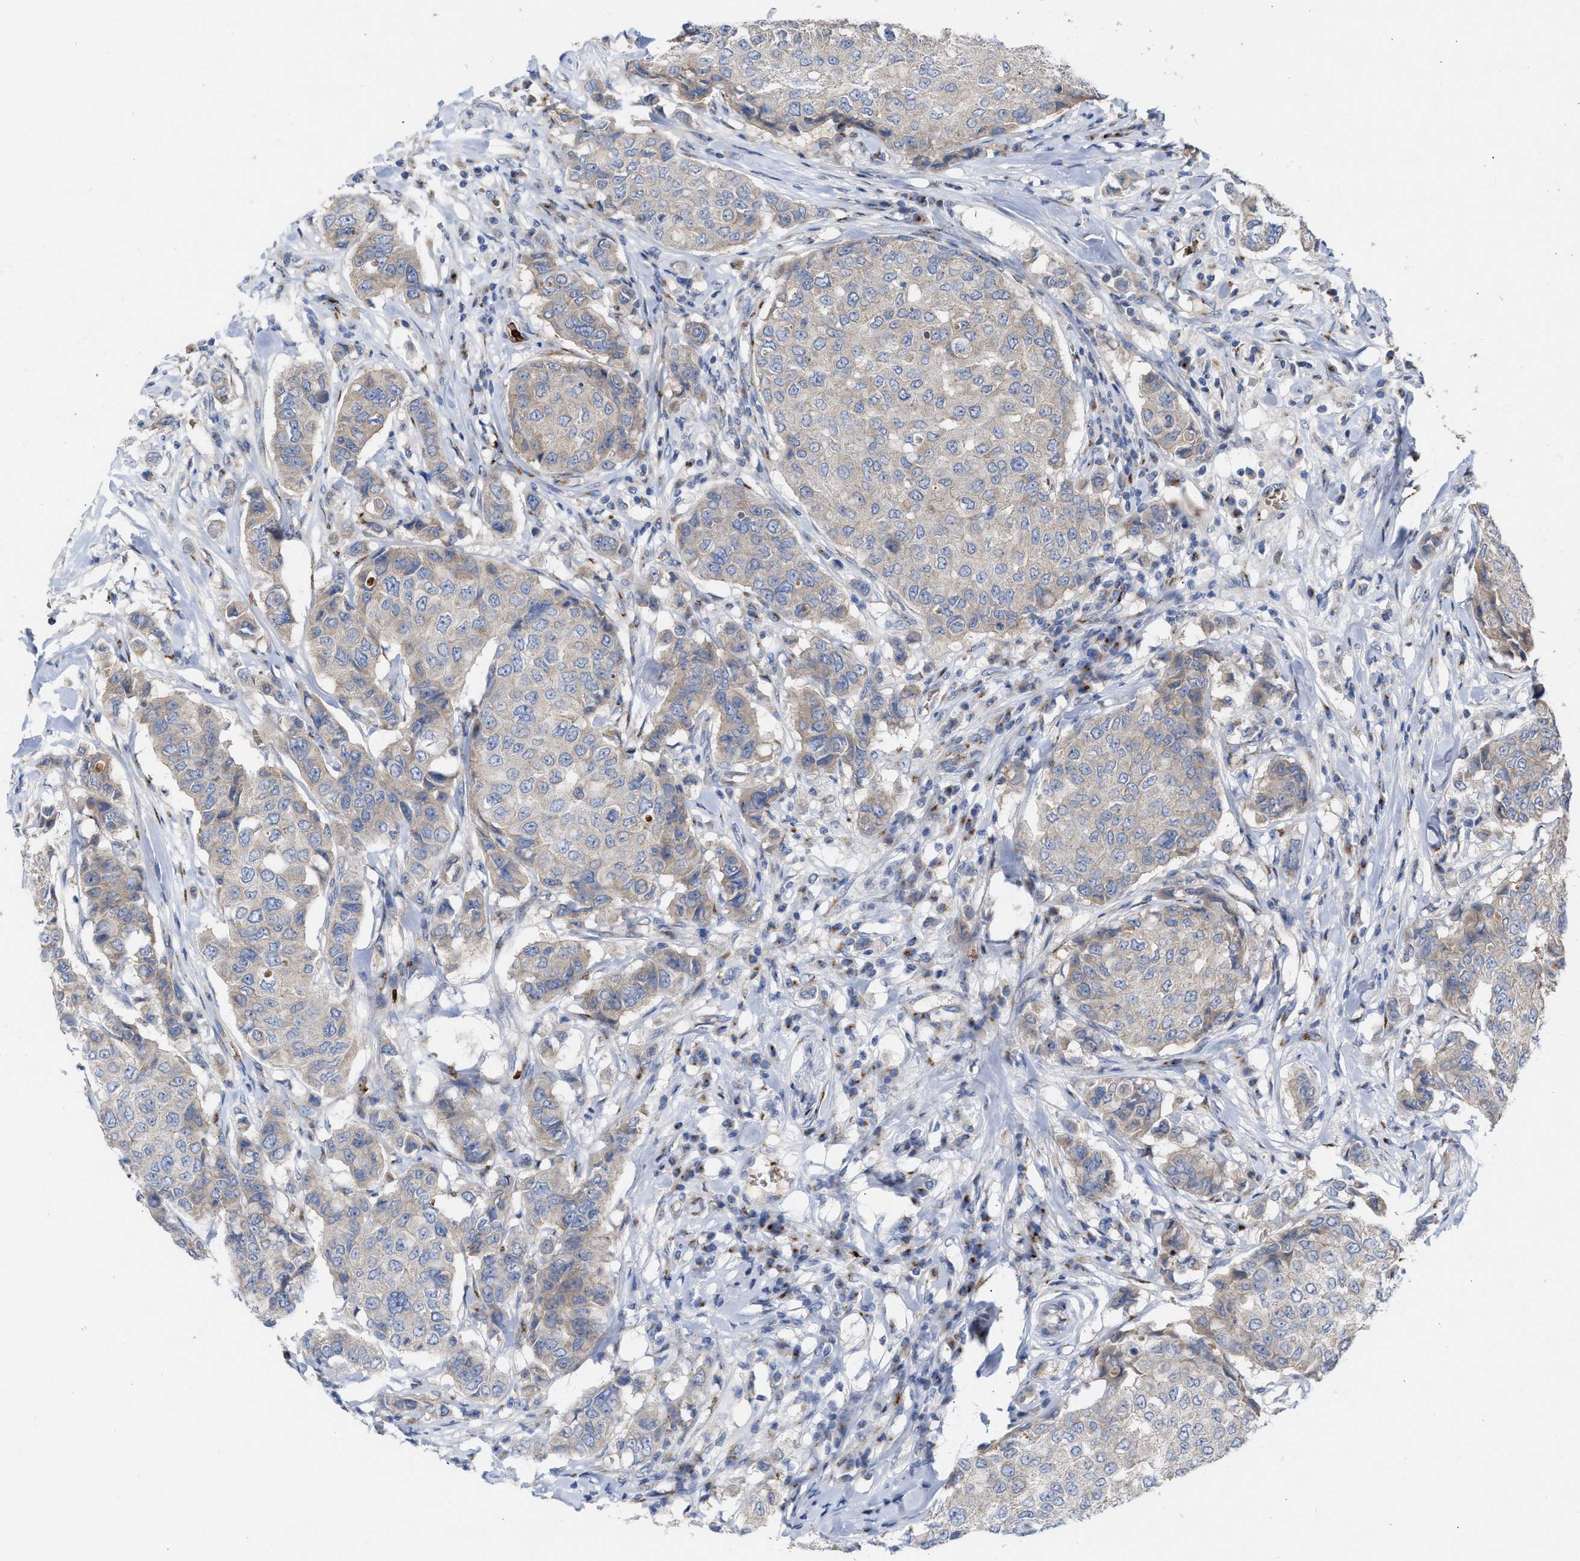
{"staining": {"intensity": "weak", "quantity": "25%-75%", "location": "cytoplasmic/membranous"}, "tissue": "breast cancer", "cell_type": "Tumor cells", "image_type": "cancer", "snomed": [{"axis": "morphology", "description": "Duct carcinoma"}, {"axis": "topography", "description": "Breast"}], "caption": "Breast cancer stained with DAB (3,3'-diaminobenzidine) immunohistochemistry demonstrates low levels of weak cytoplasmic/membranous positivity in approximately 25%-75% of tumor cells. The staining is performed using DAB (3,3'-diaminobenzidine) brown chromogen to label protein expression. The nuclei are counter-stained blue using hematoxylin.", "gene": "CCL2", "patient": {"sex": "female", "age": 27}}